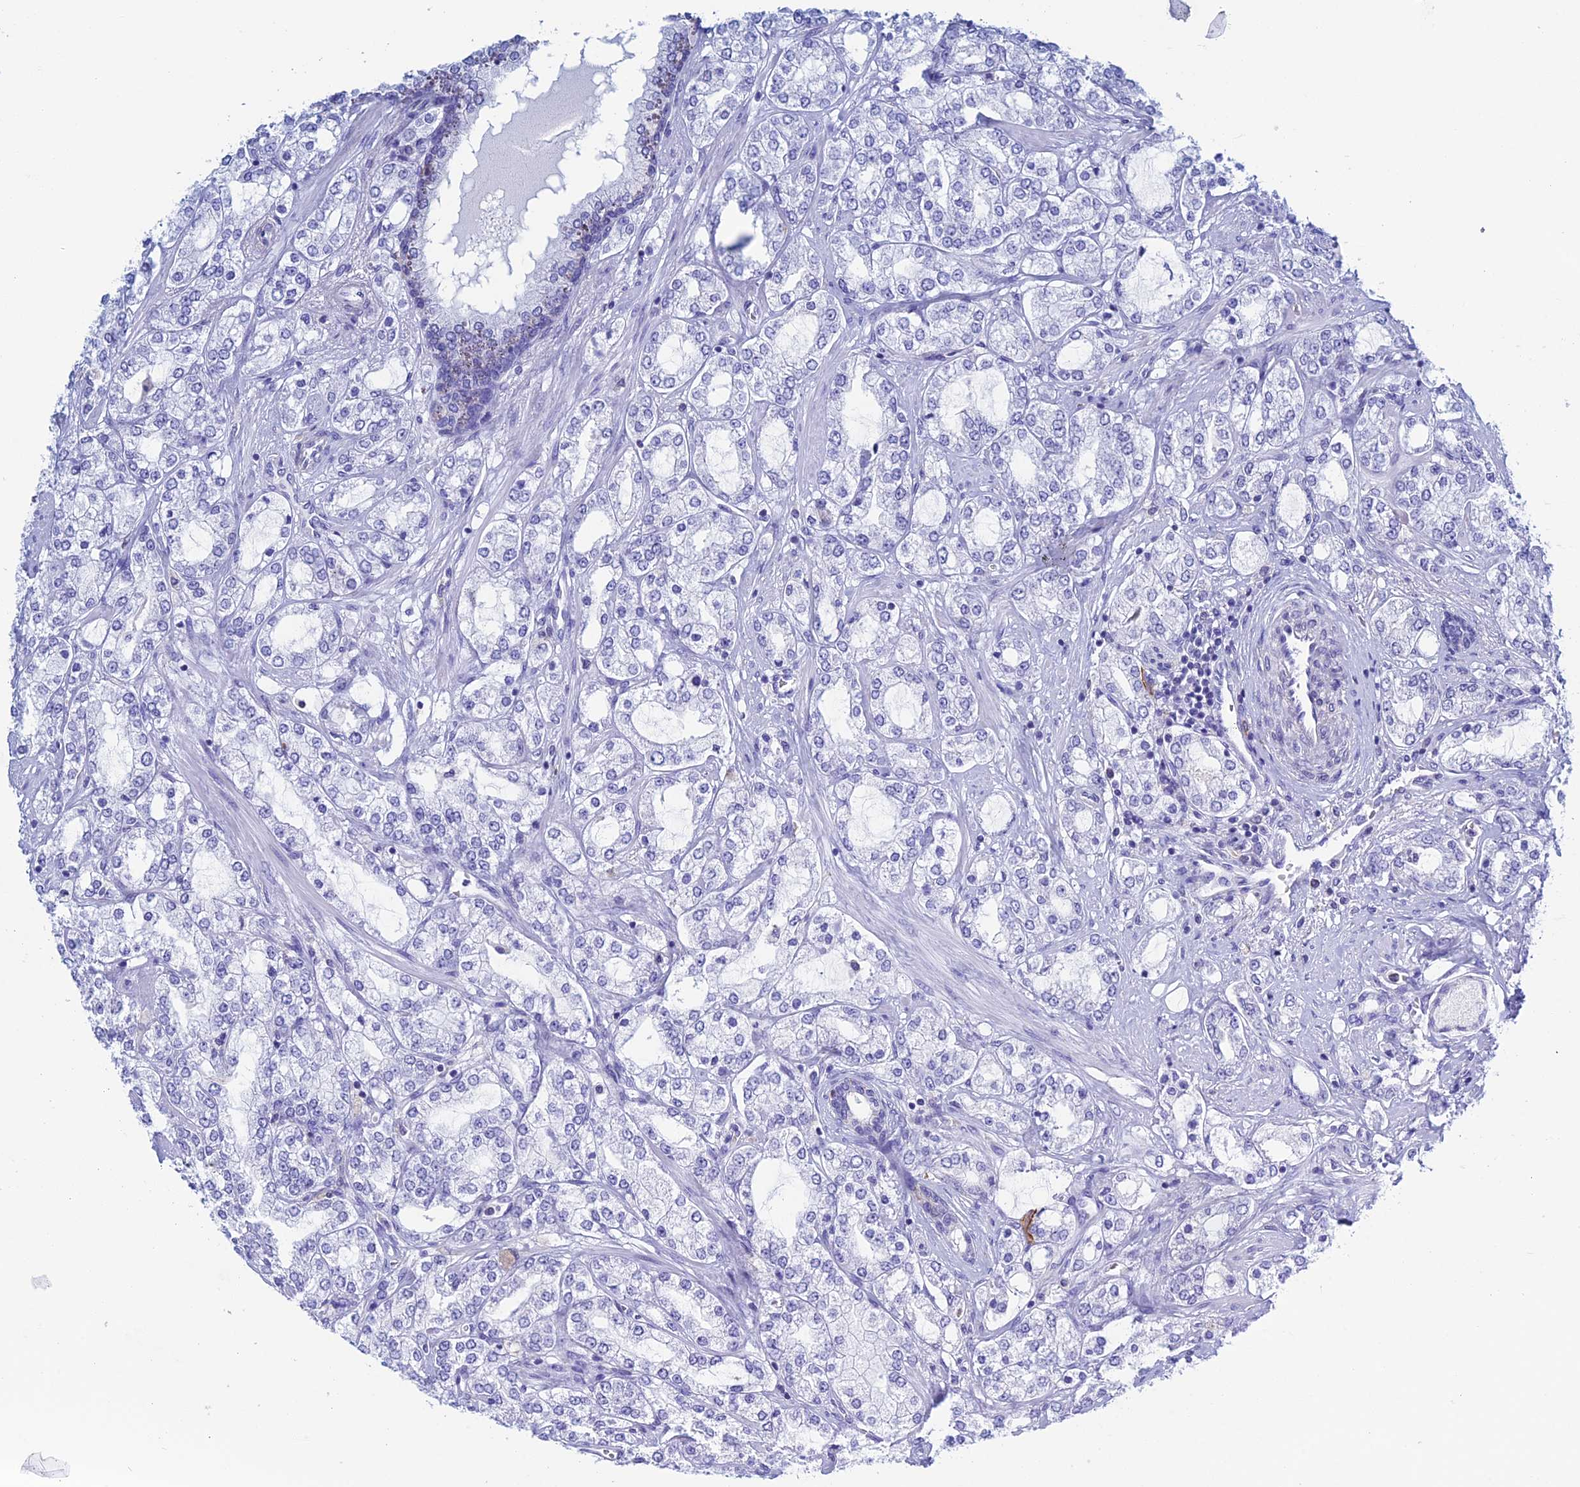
{"staining": {"intensity": "negative", "quantity": "none", "location": "none"}, "tissue": "prostate cancer", "cell_type": "Tumor cells", "image_type": "cancer", "snomed": [{"axis": "morphology", "description": "Adenocarcinoma, High grade"}, {"axis": "topography", "description": "Prostate"}], "caption": "A micrograph of human prostate high-grade adenocarcinoma is negative for staining in tumor cells.", "gene": "KCNK17", "patient": {"sex": "male", "age": 64}}